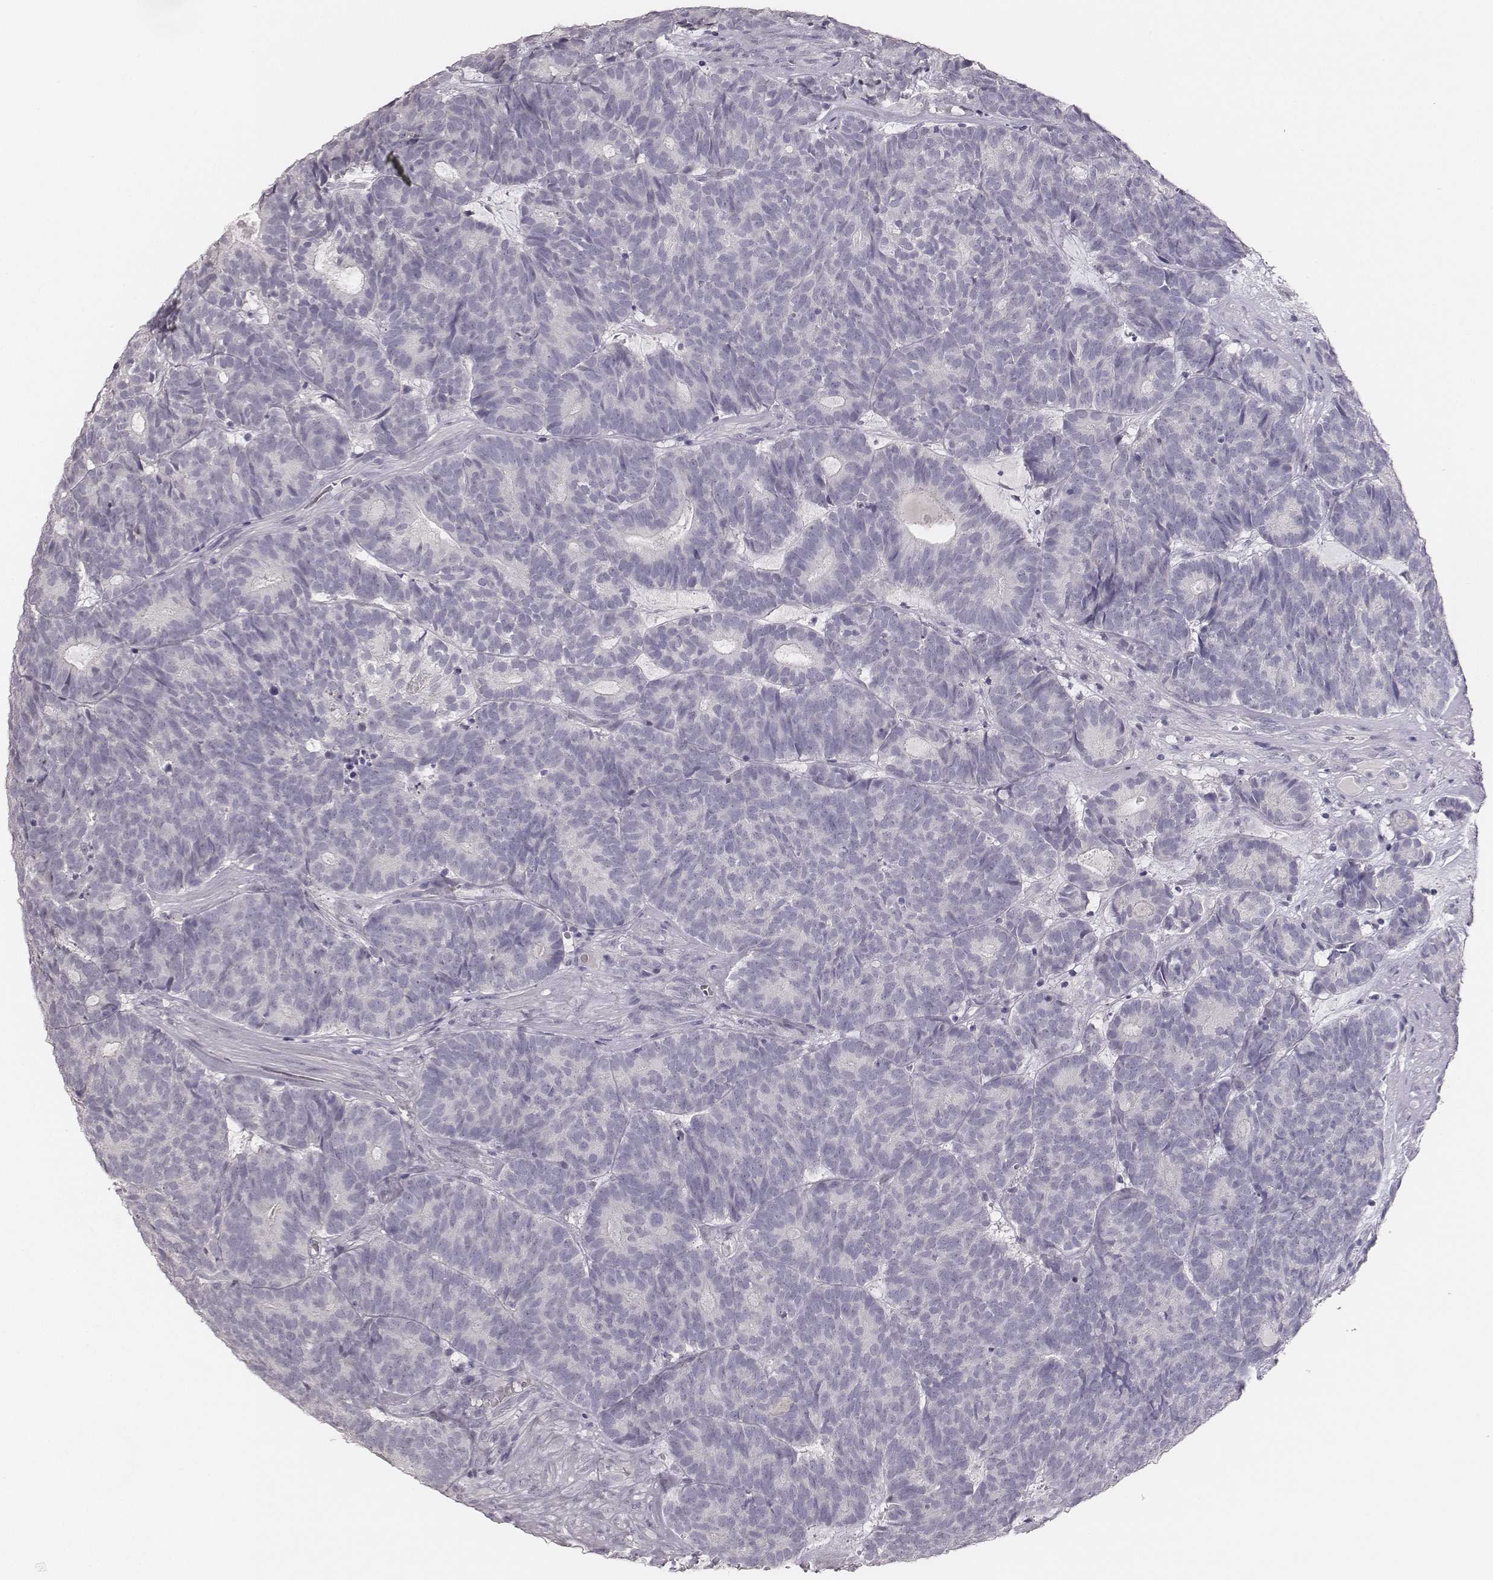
{"staining": {"intensity": "negative", "quantity": "none", "location": "none"}, "tissue": "head and neck cancer", "cell_type": "Tumor cells", "image_type": "cancer", "snomed": [{"axis": "morphology", "description": "Adenocarcinoma, NOS"}, {"axis": "topography", "description": "Head-Neck"}], "caption": "An immunohistochemistry (IHC) photomicrograph of adenocarcinoma (head and neck) is shown. There is no staining in tumor cells of adenocarcinoma (head and neck).", "gene": "MYH6", "patient": {"sex": "female", "age": 81}}